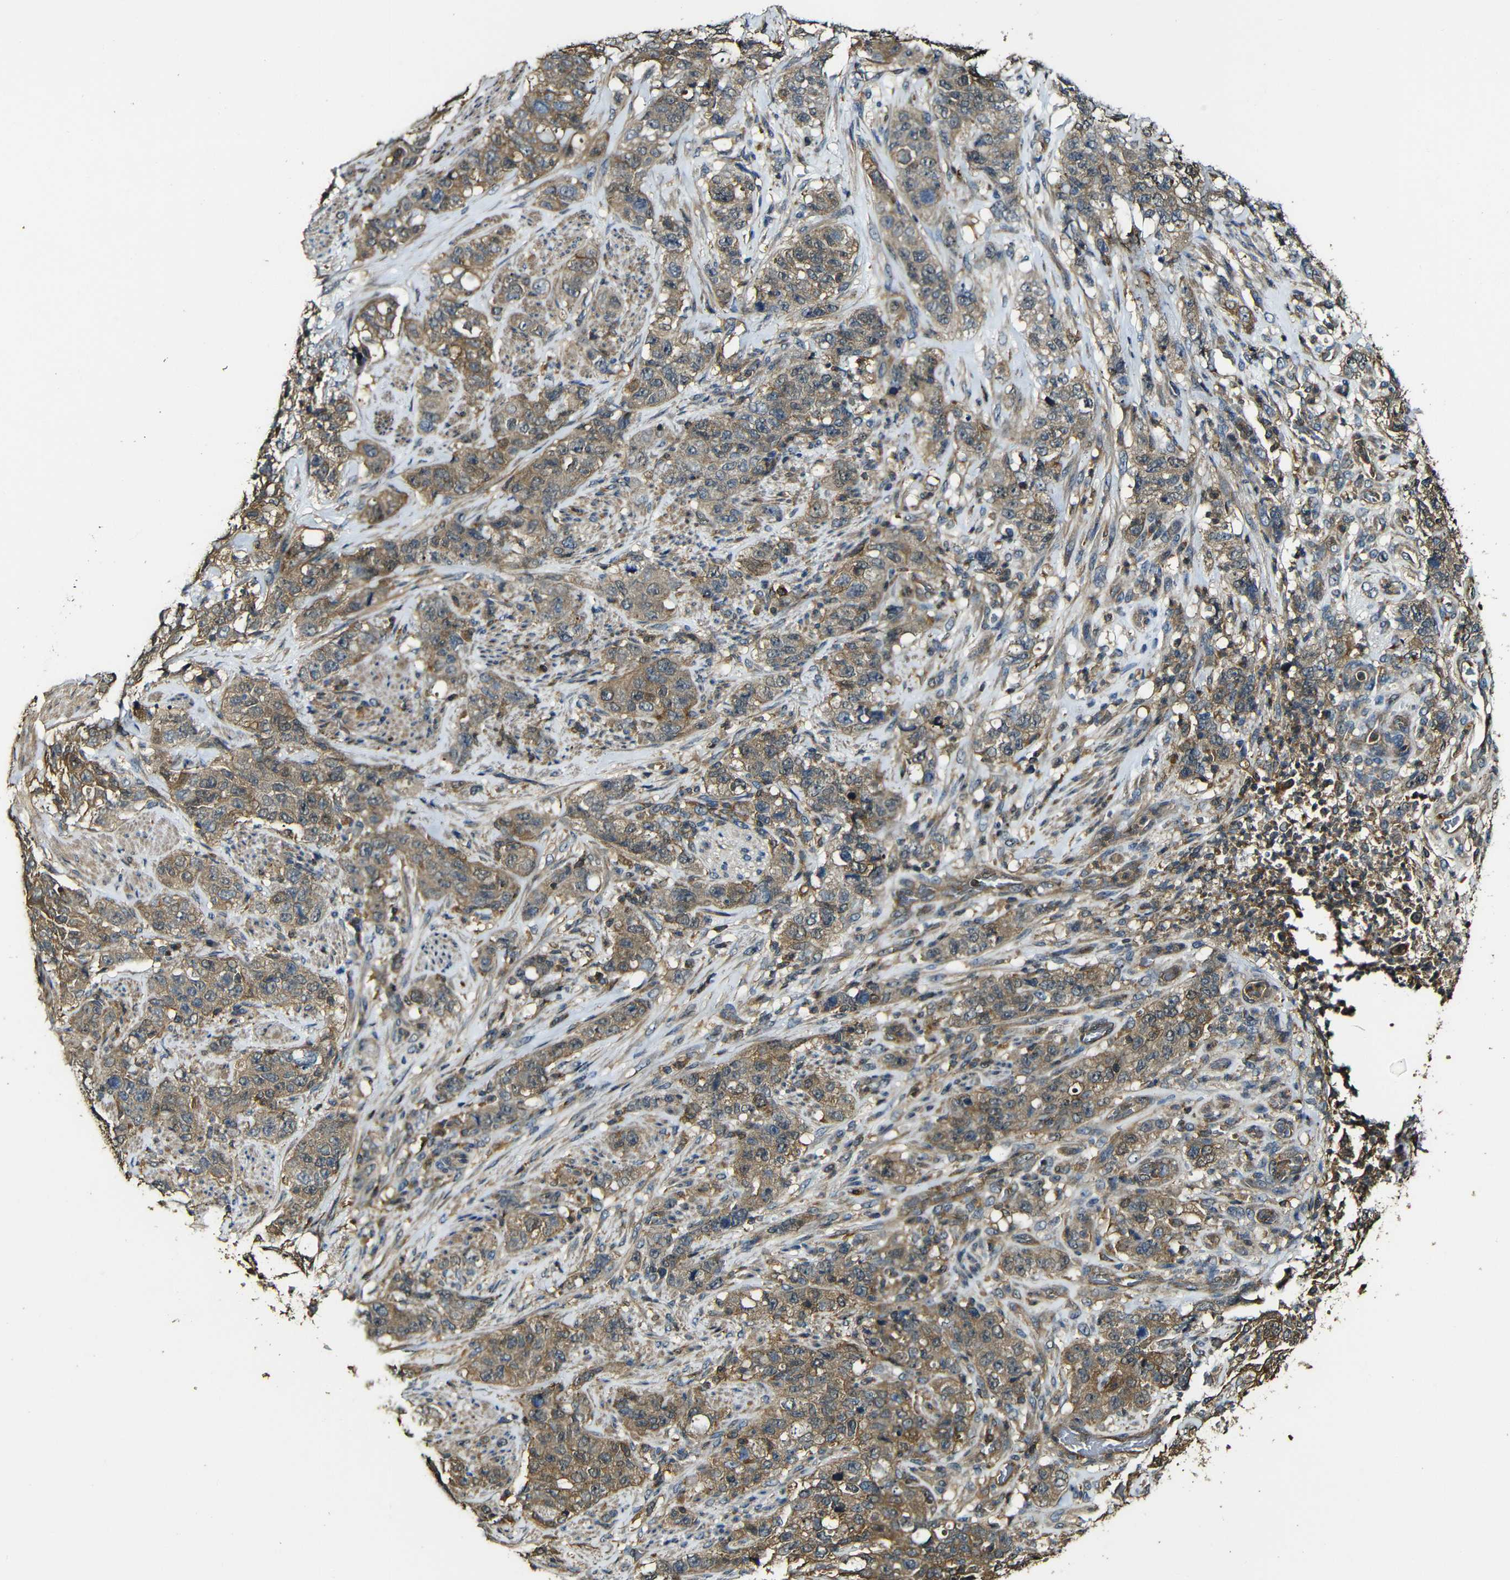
{"staining": {"intensity": "moderate", "quantity": ">75%", "location": "cytoplasmic/membranous"}, "tissue": "stomach cancer", "cell_type": "Tumor cells", "image_type": "cancer", "snomed": [{"axis": "morphology", "description": "Adenocarcinoma, NOS"}, {"axis": "topography", "description": "Stomach"}], "caption": "Immunohistochemical staining of human stomach adenocarcinoma reveals moderate cytoplasmic/membranous protein positivity in about >75% of tumor cells.", "gene": "CASP8", "patient": {"sex": "male", "age": 48}}